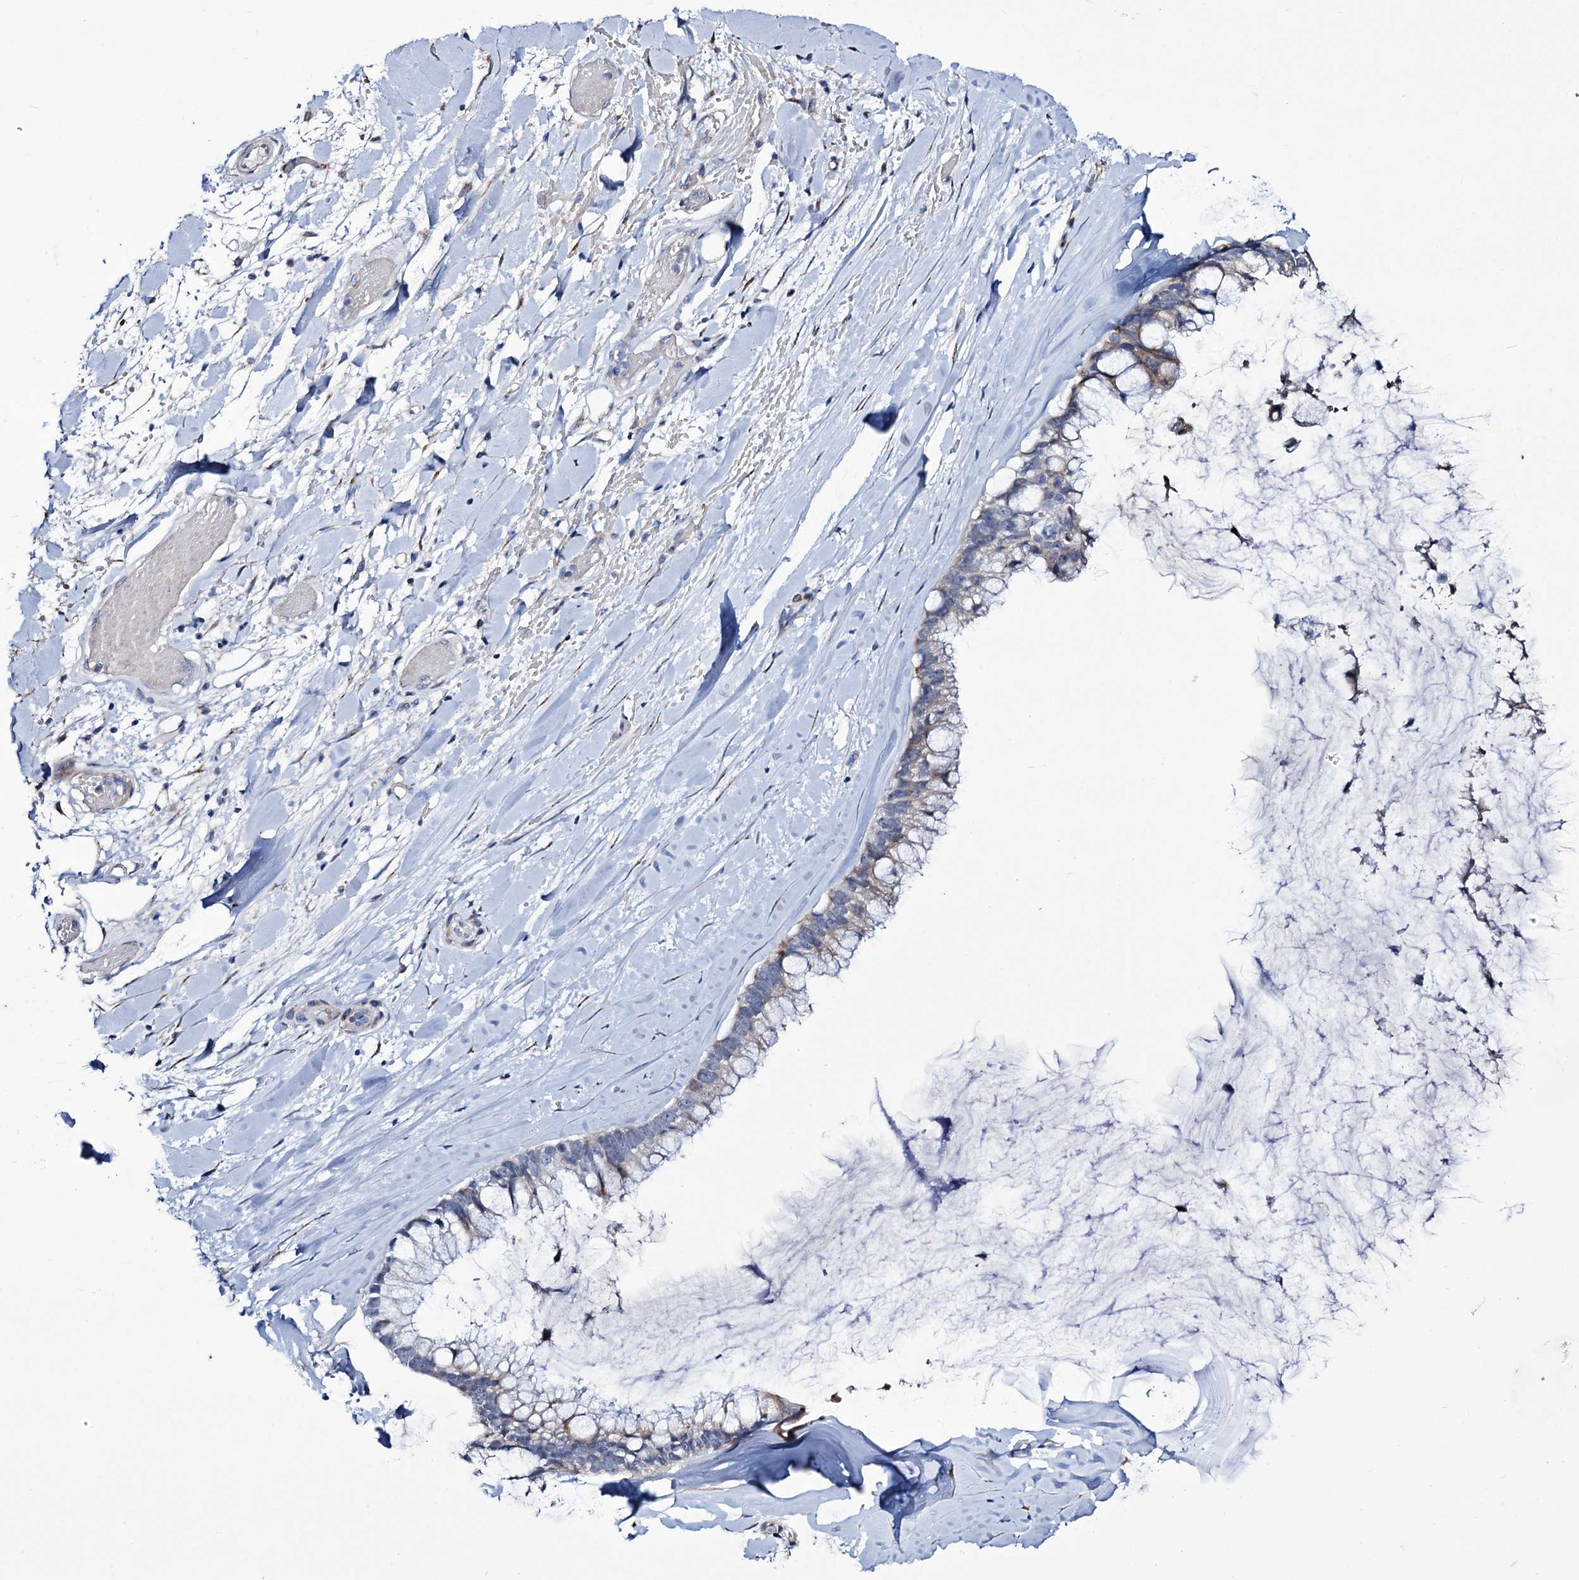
{"staining": {"intensity": "negative", "quantity": "none", "location": "none"}, "tissue": "ovarian cancer", "cell_type": "Tumor cells", "image_type": "cancer", "snomed": [{"axis": "morphology", "description": "Cystadenocarcinoma, mucinous, NOS"}, {"axis": "topography", "description": "Ovary"}], "caption": "Human ovarian cancer (mucinous cystadenocarcinoma) stained for a protein using immunohistochemistry (IHC) shows no expression in tumor cells.", "gene": "TUBGCP5", "patient": {"sex": "female", "age": 39}}